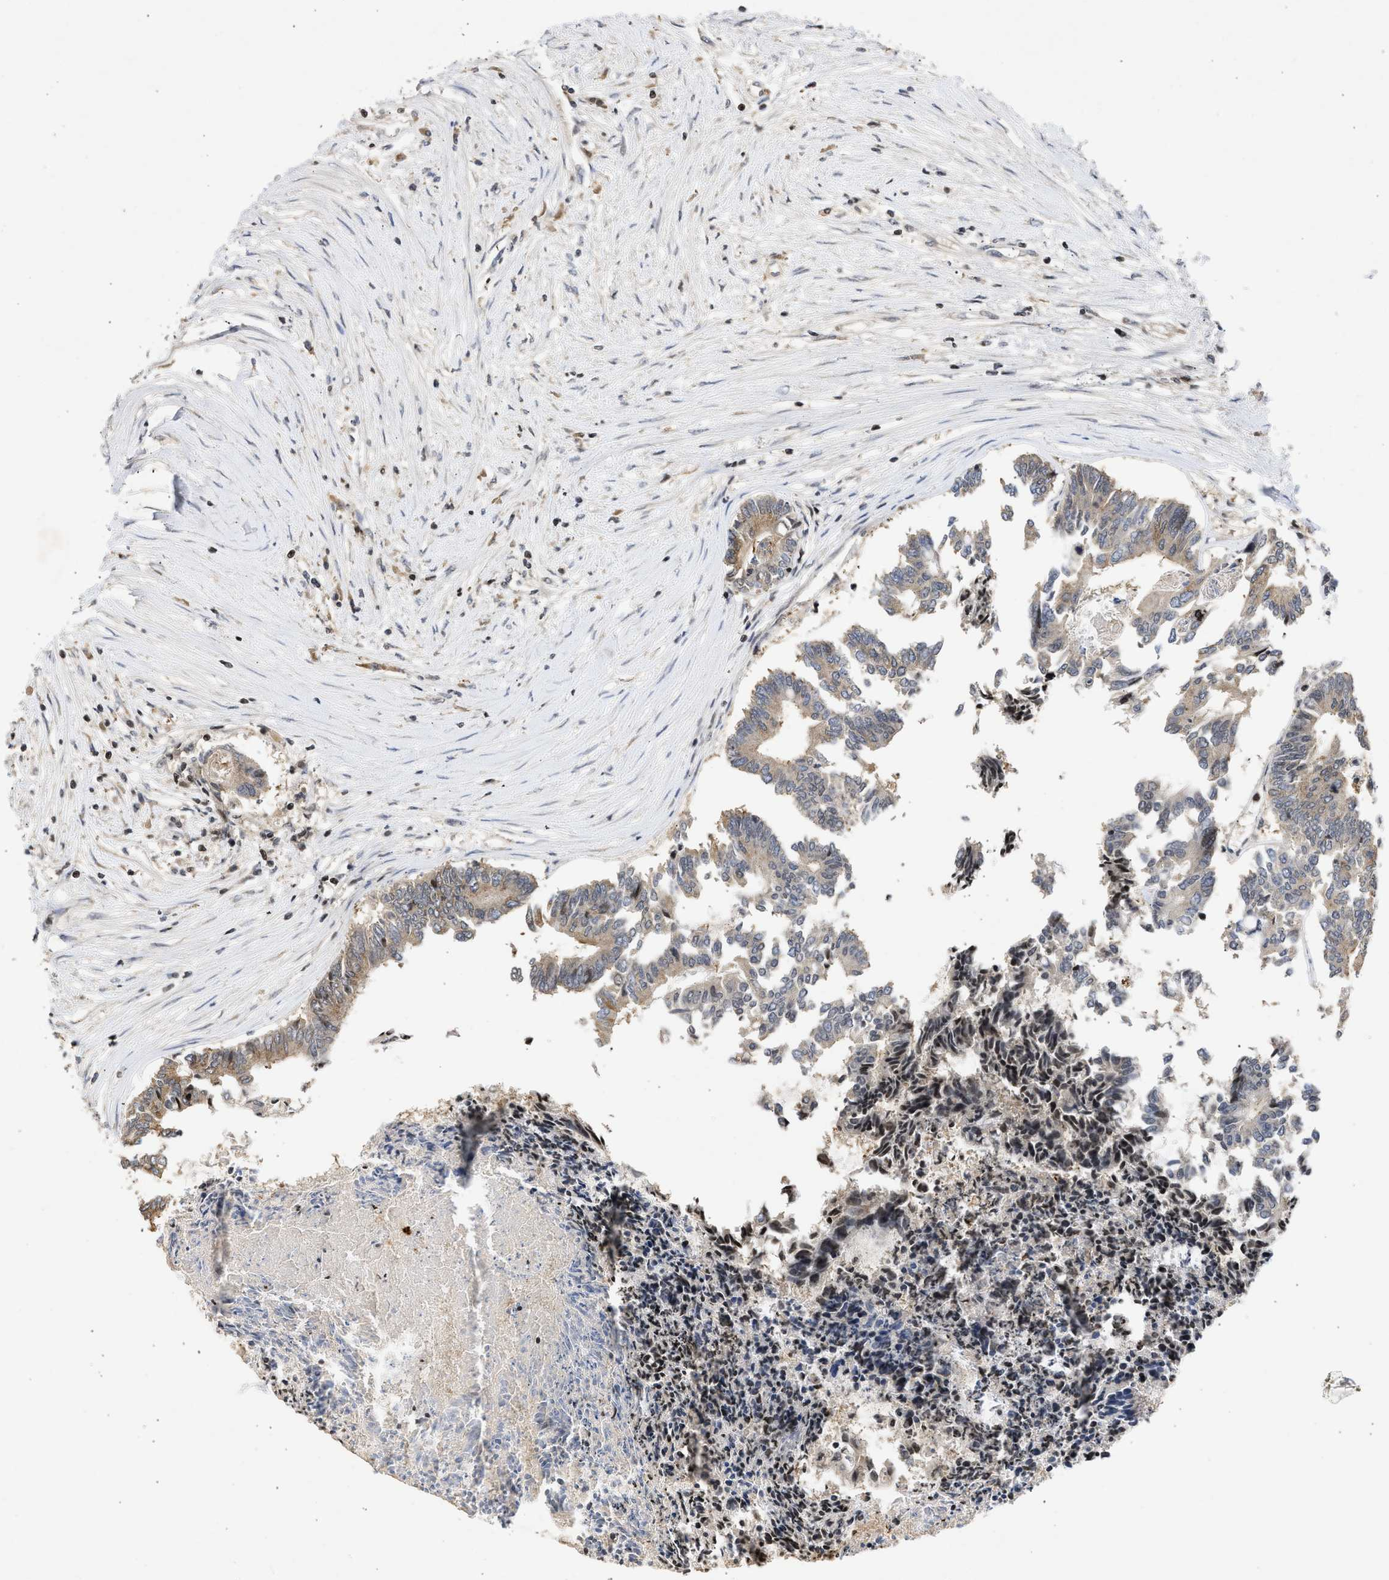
{"staining": {"intensity": "weak", "quantity": ">75%", "location": "cytoplasmic/membranous"}, "tissue": "colorectal cancer", "cell_type": "Tumor cells", "image_type": "cancer", "snomed": [{"axis": "morphology", "description": "Adenocarcinoma, NOS"}, {"axis": "topography", "description": "Rectum"}], "caption": "Immunohistochemistry micrograph of human adenocarcinoma (colorectal) stained for a protein (brown), which exhibits low levels of weak cytoplasmic/membranous staining in approximately >75% of tumor cells.", "gene": "ENSG00000142539", "patient": {"sex": "male", "age": 63}}